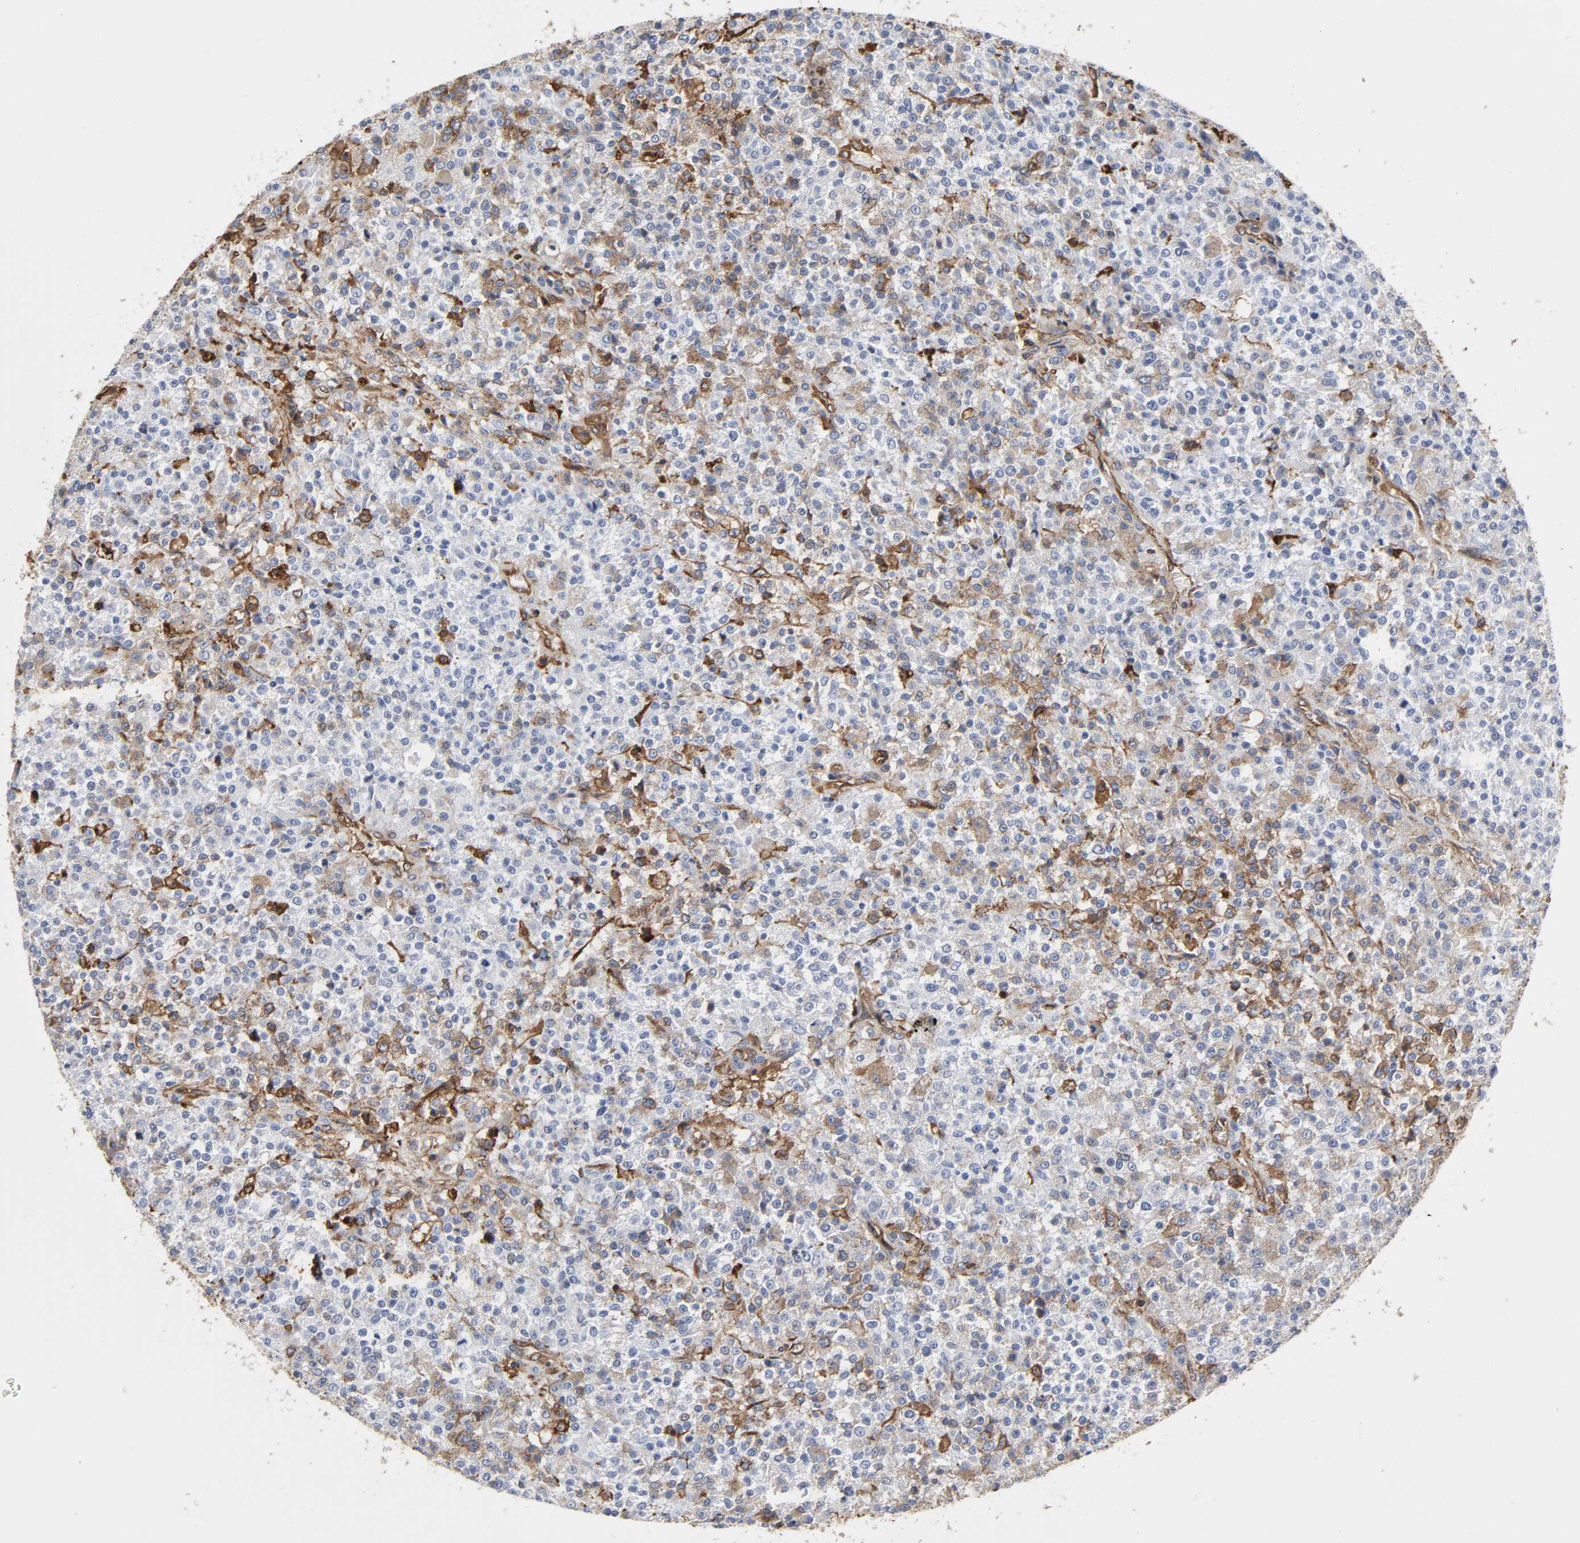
{"staining": {"intensity": "weak", "quantity": "25%-75%", "location": "cytoplasmic/membranous"}, "tissue": "testis cancer", "cell_type": "Tumor cells", "image_type": "cancer", "snomed": [{"axis": "morphology", "description": "Seminoma, NOS"}, {"axis": "topography", "description": "Testis"}], "caption": "Human testis seminoma stained with a brown dye exhibits weak cytoplasmic/membranous positive positivity in about 25%-75% of tumor cells.", "gene": "ANXA2", "patient": {"sex": "male", "age": 59}}